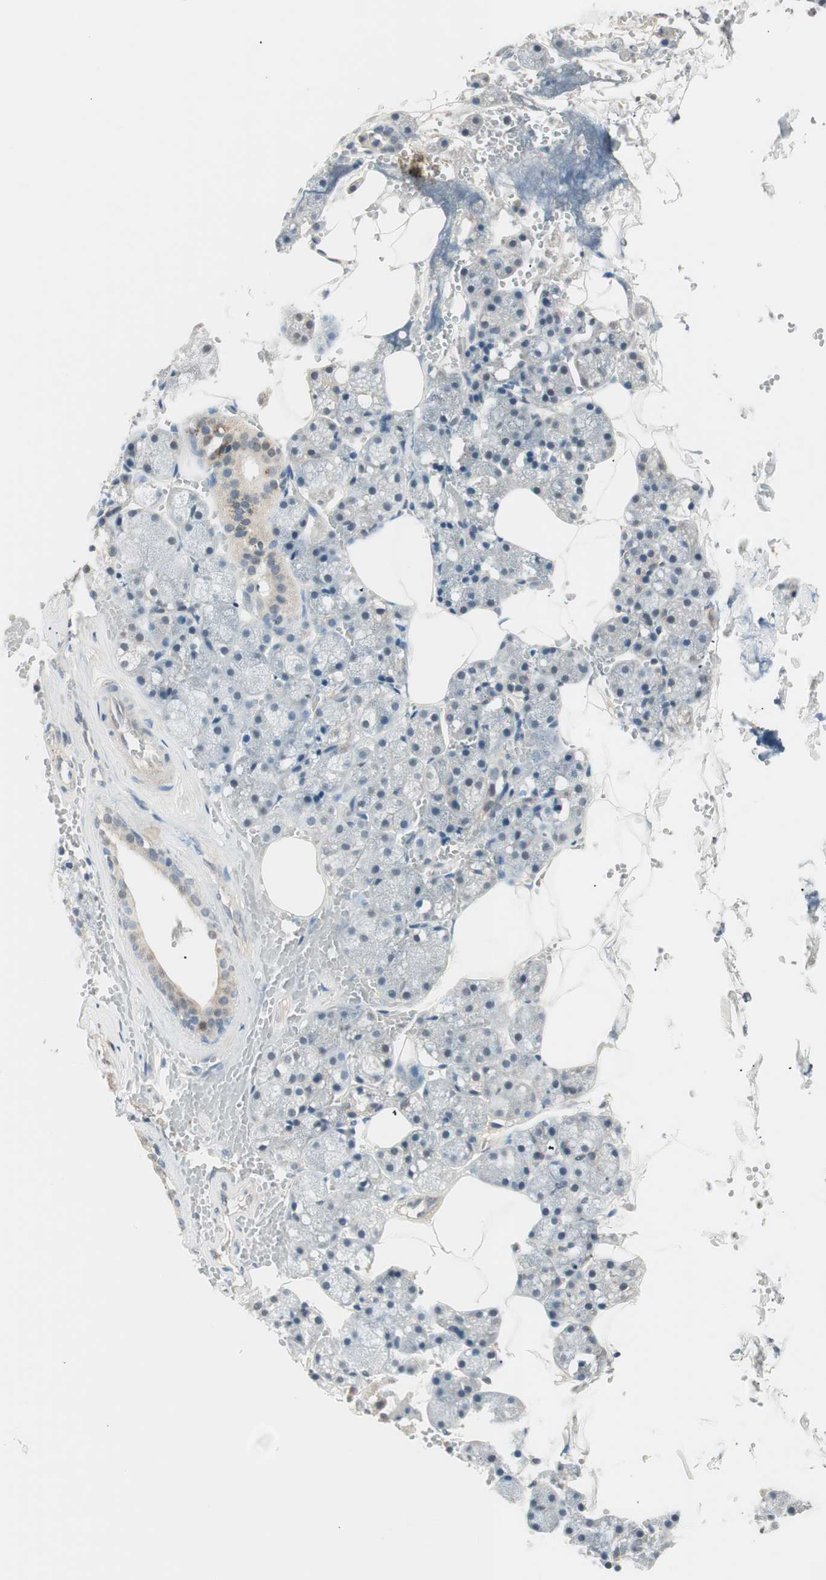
{"staining": {"intensity": "weak", "quantity": "25%-75%", "location": "cytoplasmic/membranous"}, "tissue": "salivary gland", "cell_type": "Glandular cells", "image_type": "normal", "snomed": [{"axis": "morphology", "description": "Normal tissue, NOS"}, {"axis": "topography", "description": "Salivary gland"}], "caption": "This is a micrograph of immunohistochemistry staining of benign salivary gland, which shows weak positivity in the cytoplasmic/membranous of glandular cells.", "gene": "NFRKB", "patient": {"sex": "male", "age": 62}}